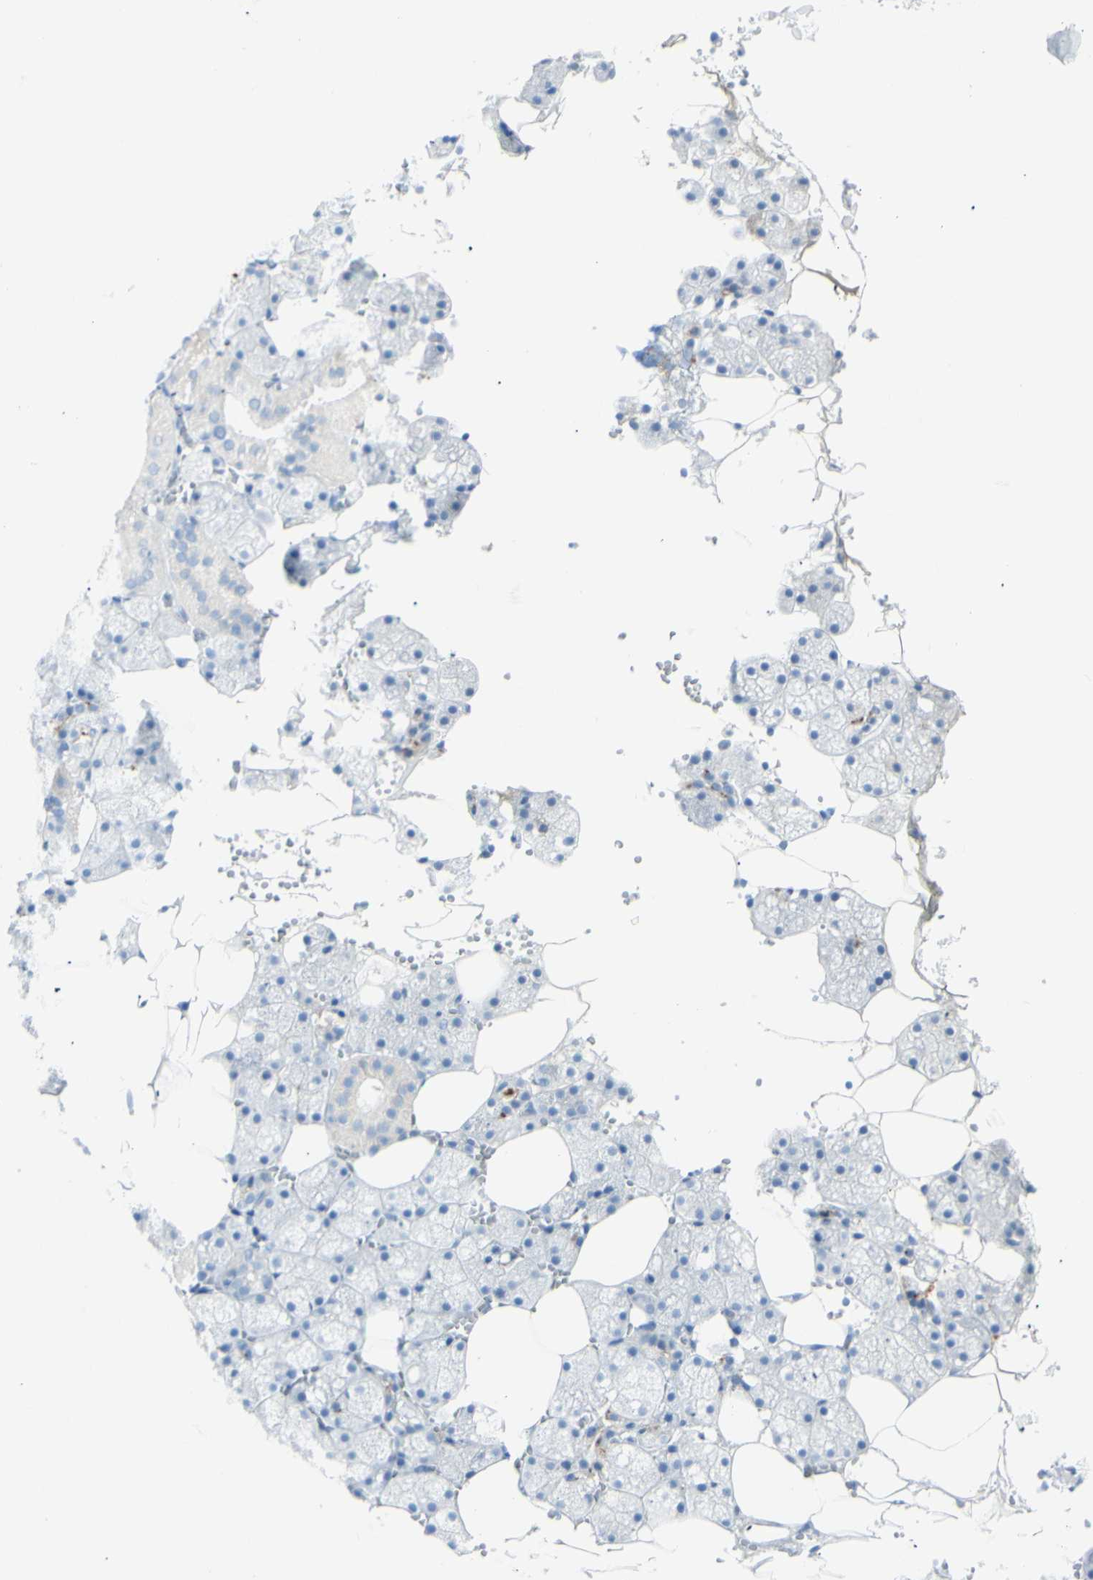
{"staining": {"intensity": "moderate", "quantity": "<25%", "location": "cytoplasmic/membranous"}, "tissue": "salivary gland", "cell_type": "Glandular cells", "image_type": "normal", "snomed": [{"axis": "morphology", "description": "Normal tissue, NOS"}, {"axis": "topography", "description": "Salivary gland"}], "caption": "Salivary gland stained for a protein (brown) reveals moderate cytoplasmic/membranous positive staining in approximately <25% of glandular cells.", "gene": "LETM1", "patient": {"sex": "male", "age": 62}}